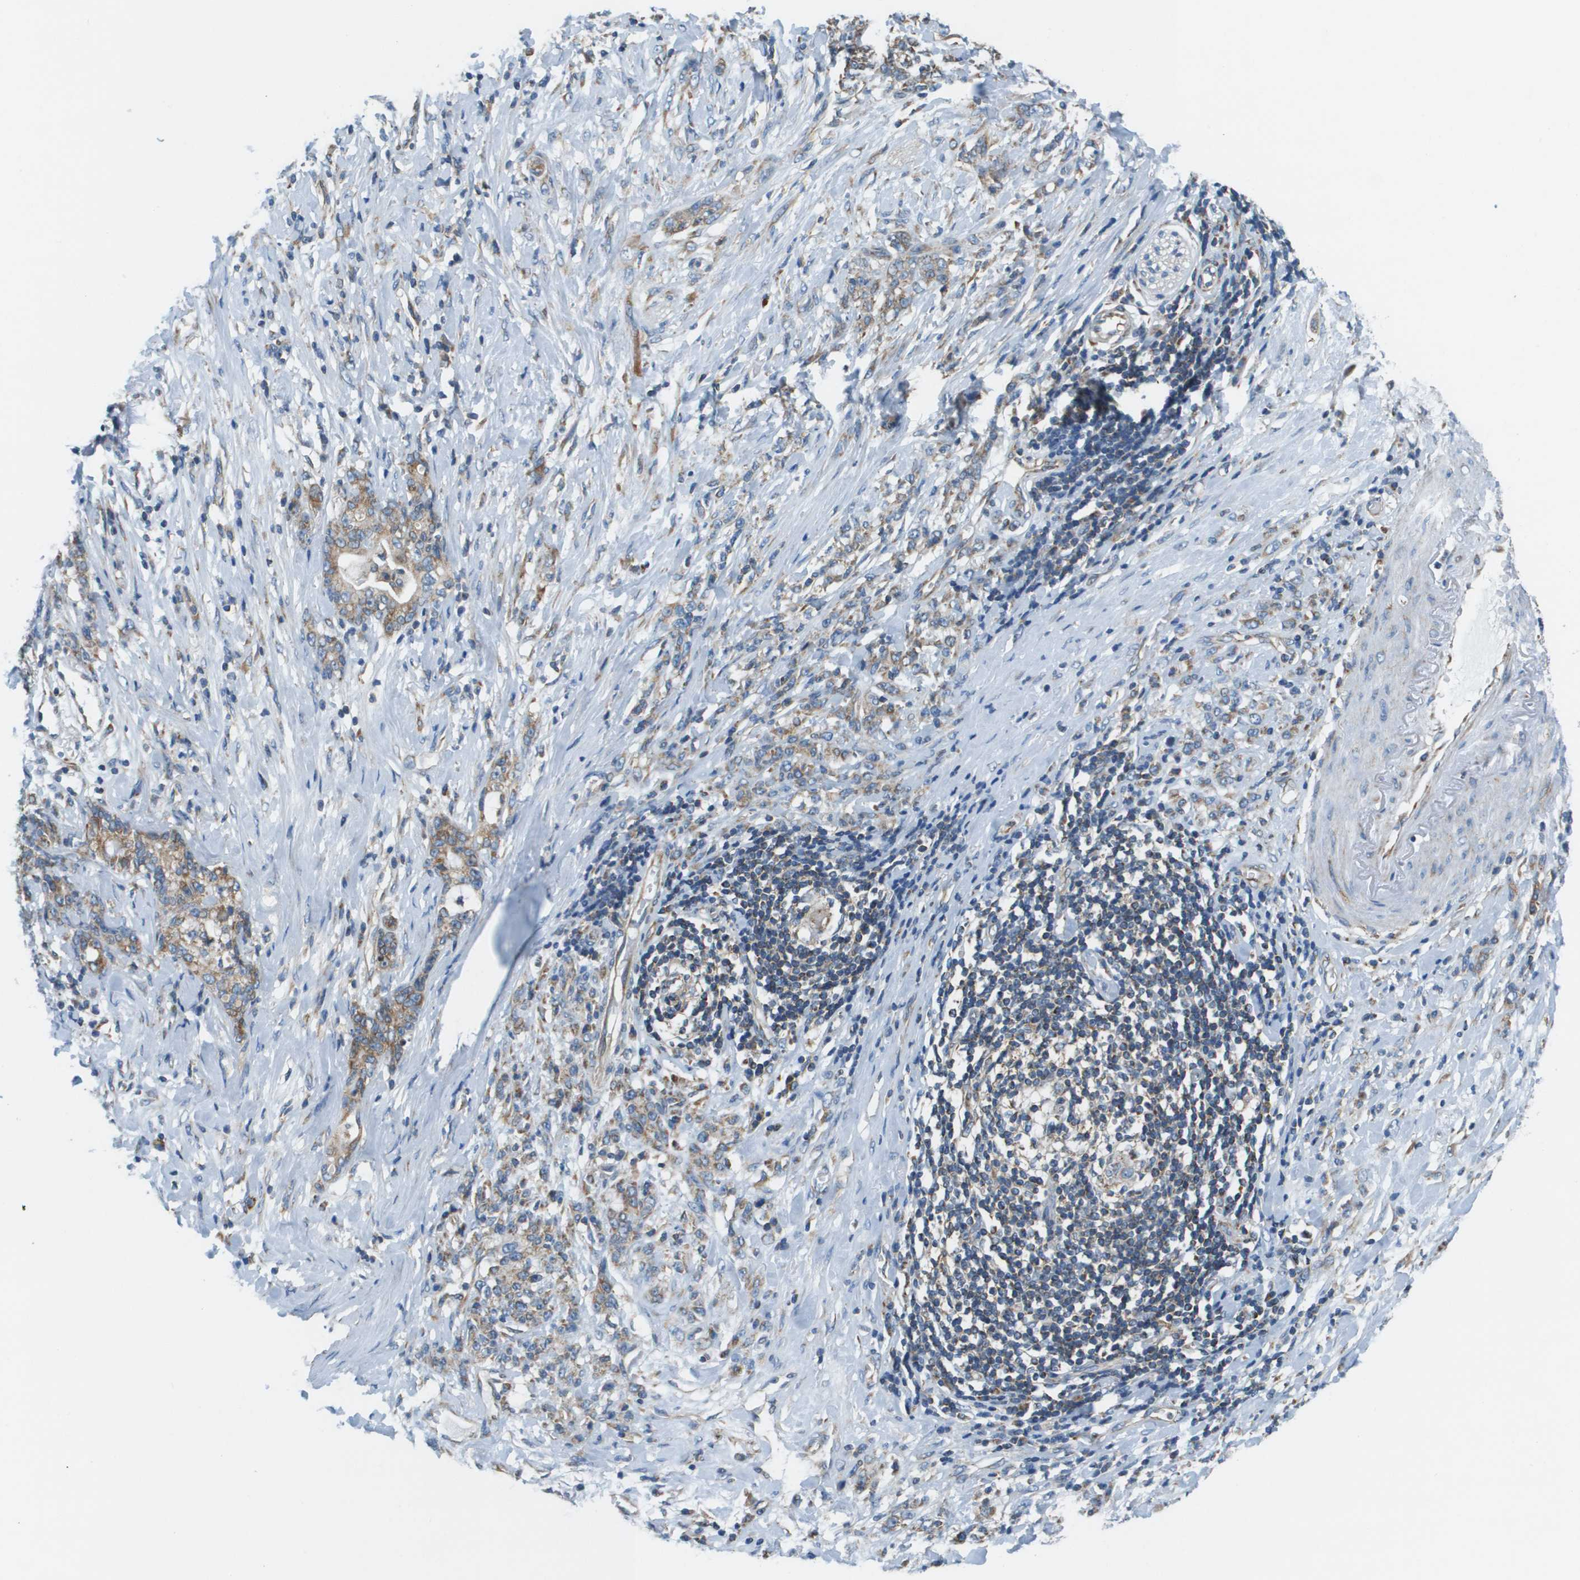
{"staining": {"intensity": "moderate", "quantity": ">75%", "location": "cytoplasmic/membranous"}, "tissue": "stomach cancer", "cell_type": "Tumor cells", "image_type": "cancer", "snomed": [{"axis": "morphology", "description": "Adenocarcinoma, NOS"}, {"axis": "topography", "description": "Stomach, lower"}], "caption": "IHC photomicrograph of adenocarcinoma (stomach) stained for a protein (brown), which demonstrates medium levels of moderate cytoplasmic/membranous staining in approximately >75% of tumor cells.", "gene": "TAOK3", "patient": {"sex": "male", "age": 88}}